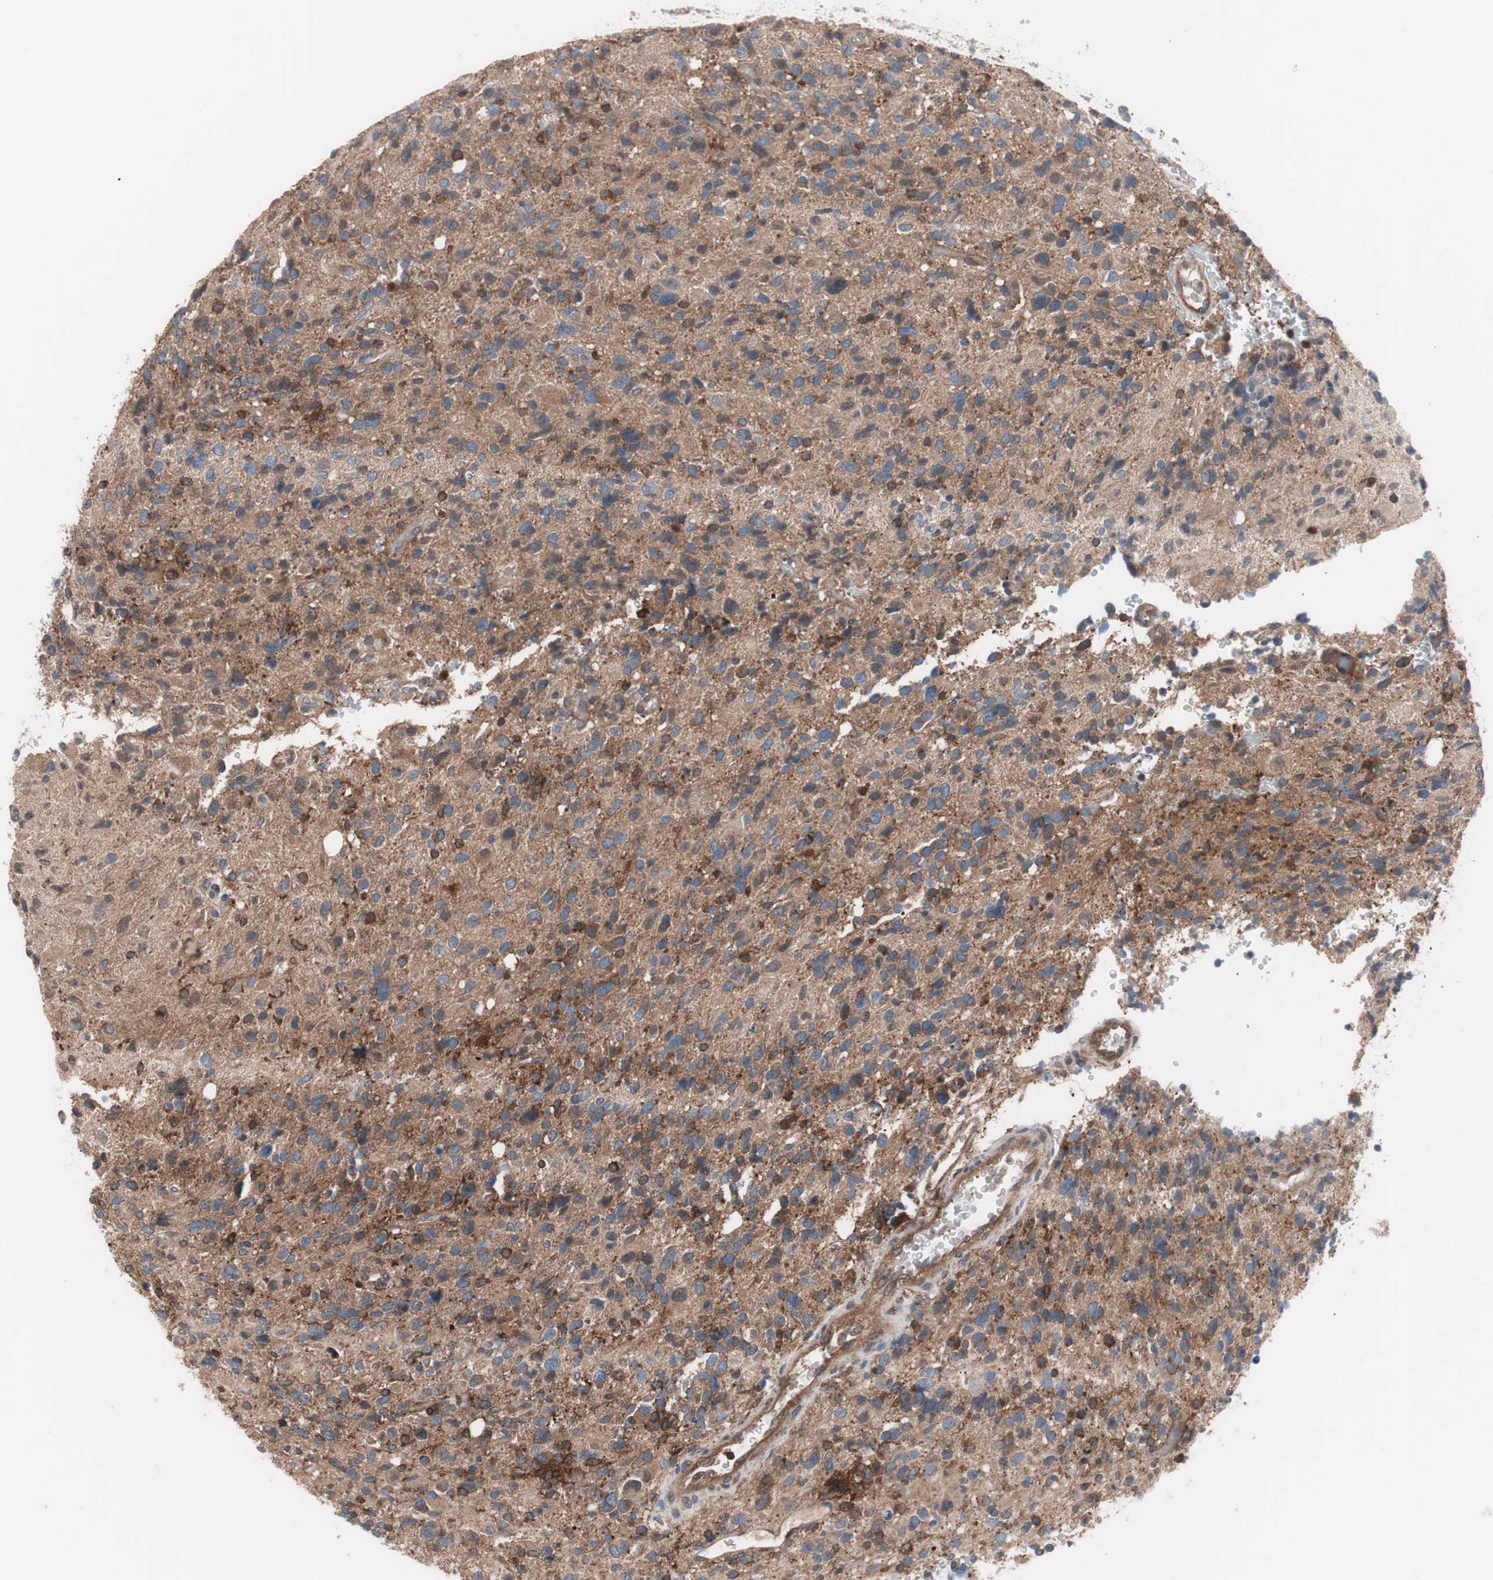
{"staining": {"intensity": "moderate", "quantity": ">75%", "location": "cytoplasmic/membranous"}, "tissue": "glioma", "cell_type": "Tumor cells", "image_type": "cancer", "snomed": [{"axis": "morphology", "description": "Glioma, malignant, High grade"}, {"axis": "topography", "description": "Brain"}], "caption": "Moderate cytoplasmic/membranous protein staining is appreciated in about >75% of tumor cells in malignant glioma (high-grade).", "gene": "PIK3R1", "patient": {"sex": "male", "age": 48}}